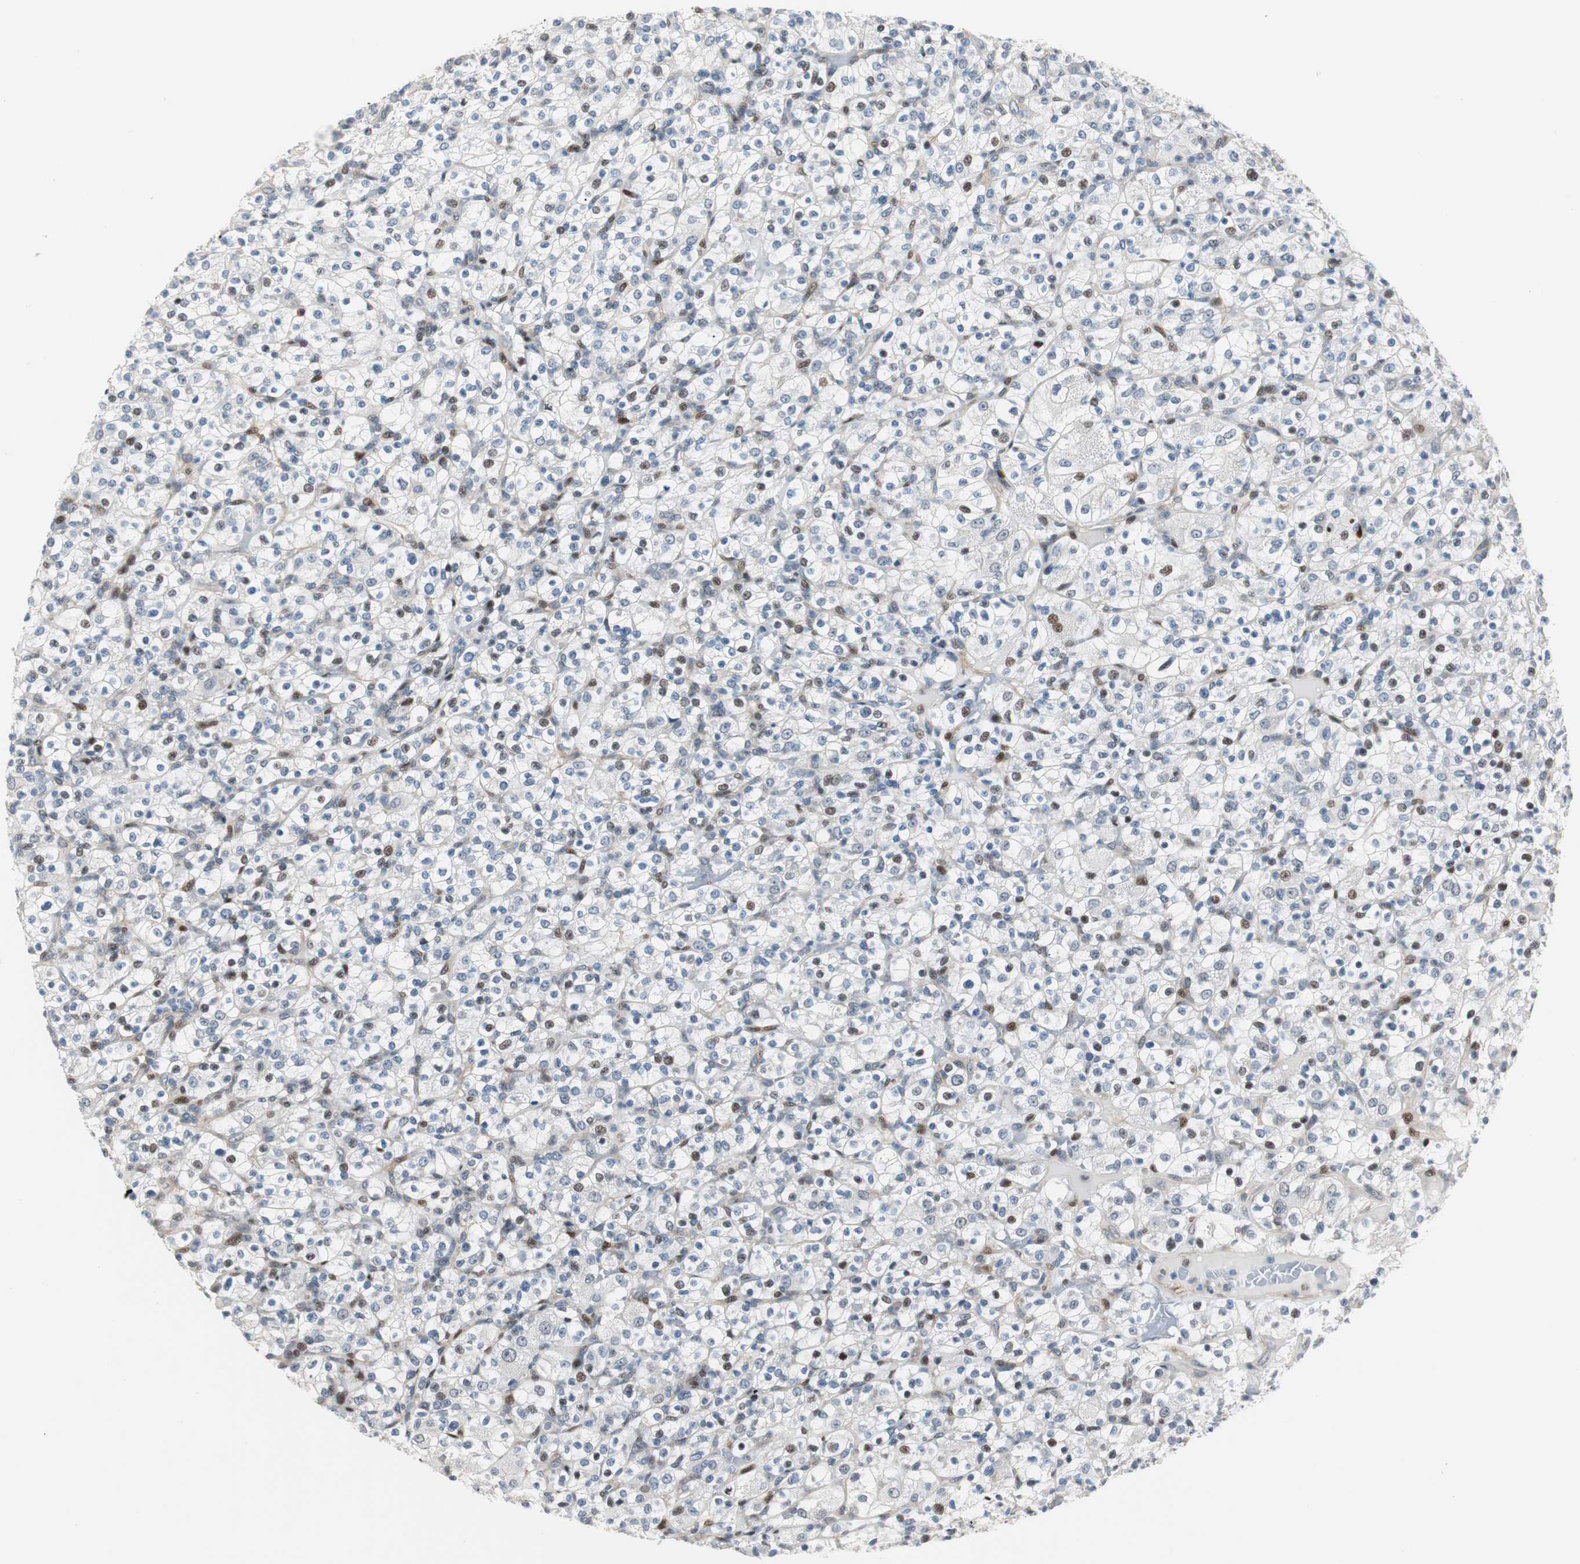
{"staining": {"intensity": "moderate", "quantity": "<25%", "location": "nuclear"}, "tissue": "renal cancer", "cell_type": "Tumor cells", "image_type": "cancer", "snomed": [{"axis": "morphology", "description": "Normal tissue, NOS"}, {"axis": "morphology", "description": "Adenocarcinoma, NOS"}, {"axis": "topography", "description": "Kidney"}], "caption": "Immunohistochemistry (IHC) staining of renal adenocarcinoma, which shows low levels of moderate nuclear expression in approximately <25% of tumor cells indicating moderate nuclear protein positivity. The staining was performed using DAB (brown) for protein detection and nuclei were counterstained in hematoxylin (blue).", "gene": "RAD1", "patient": {"sex": "female", "age": 72}}